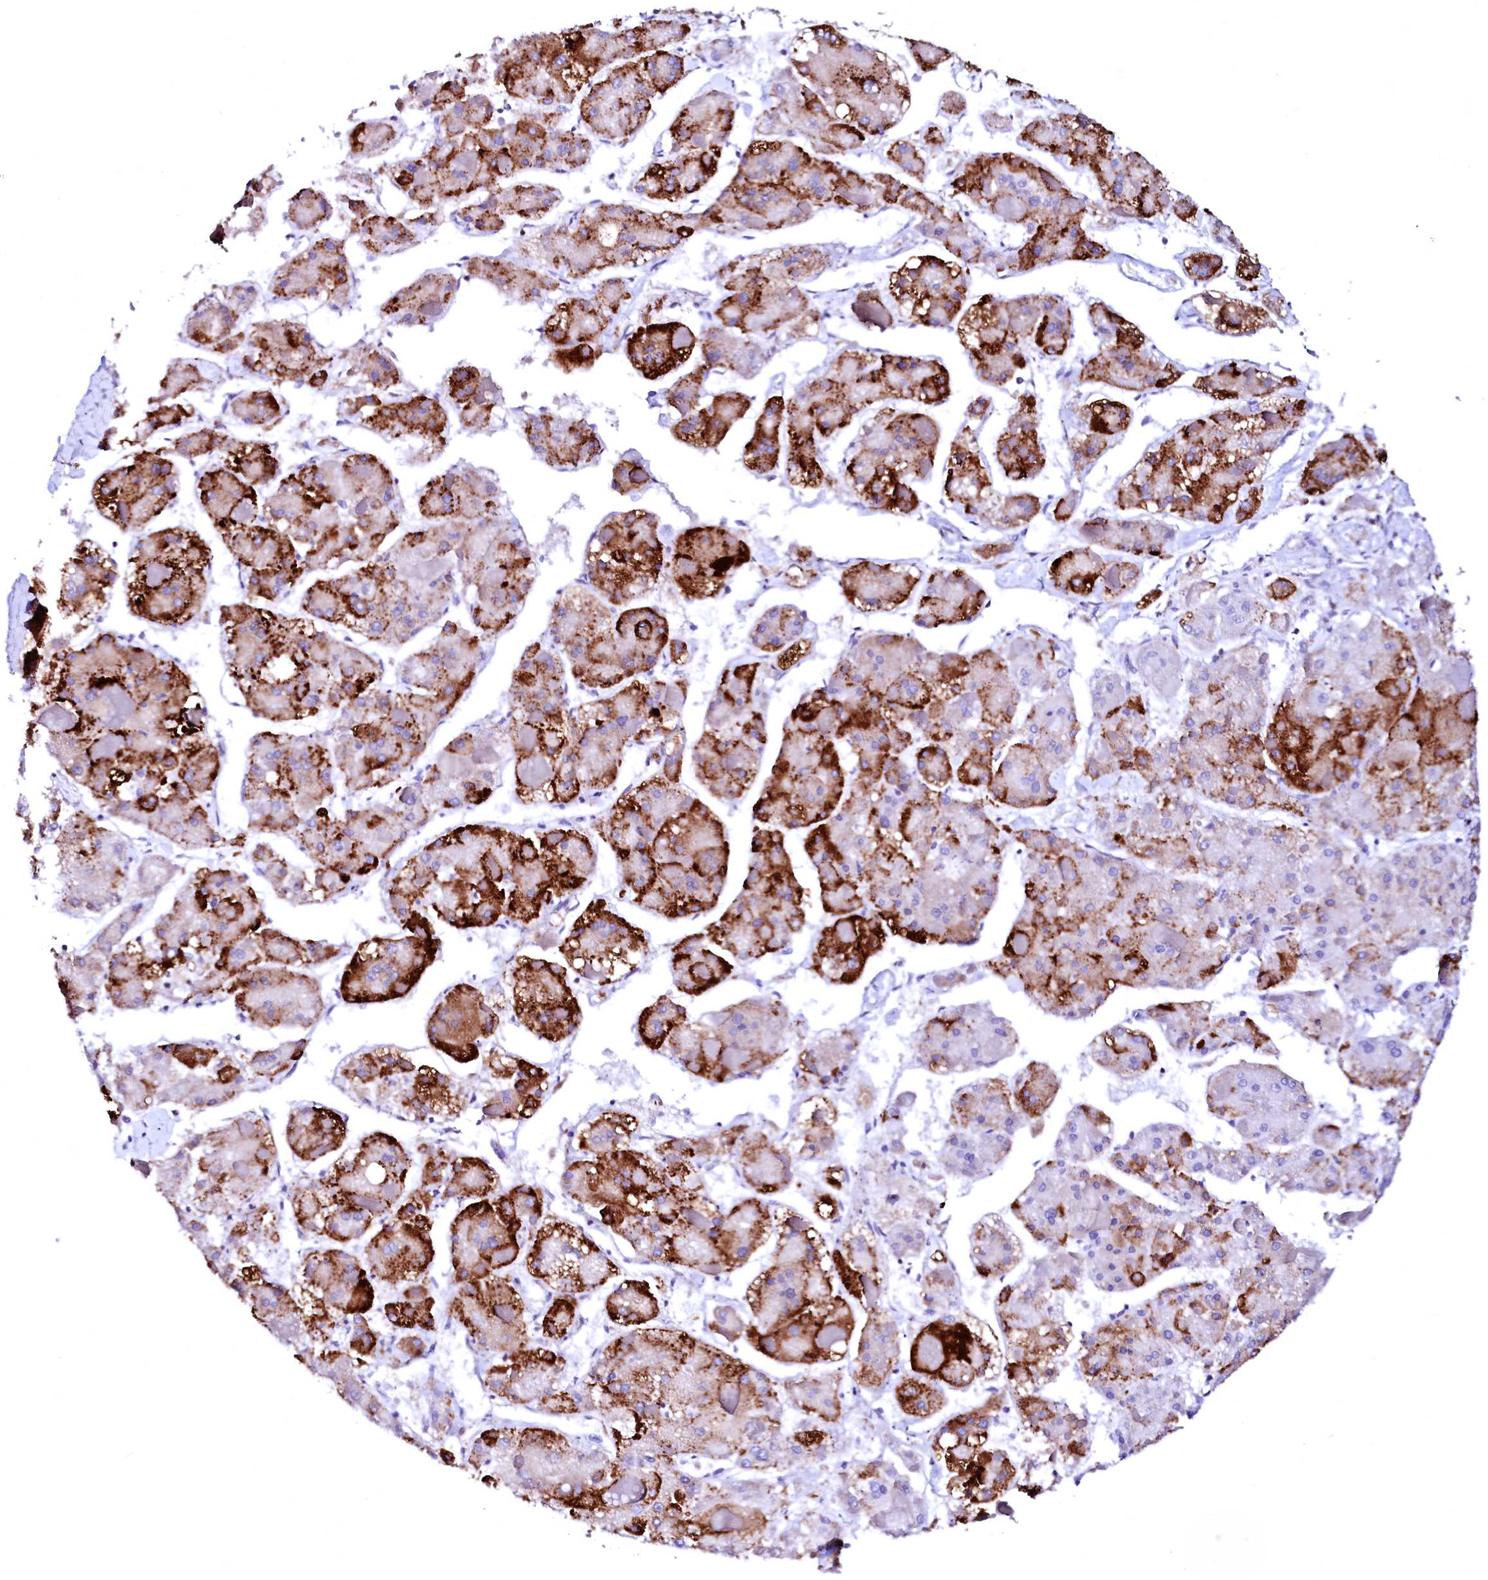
{"staining": {"intensity": "strong", "quantity": "25%-75%", "location": "cytoplasmic/membranous"}, "tissue": "liver cancer", "cell_type": "Tumor cells", "image_type": "cancer", "snomed": [{"axis": "morphology", "description": "Carcinoma, Hepatocellular, NOS"}, {"axis": "topography", "description": "Liver"}], "caption": "Strong cytoplasmic/membranous protein positivity is identified in approximately 25%-75% of tumor cells in hepatocellular carcinoma (liver).", "gene": "DERL1", "patient": {"sex": "female", "age": 73}}